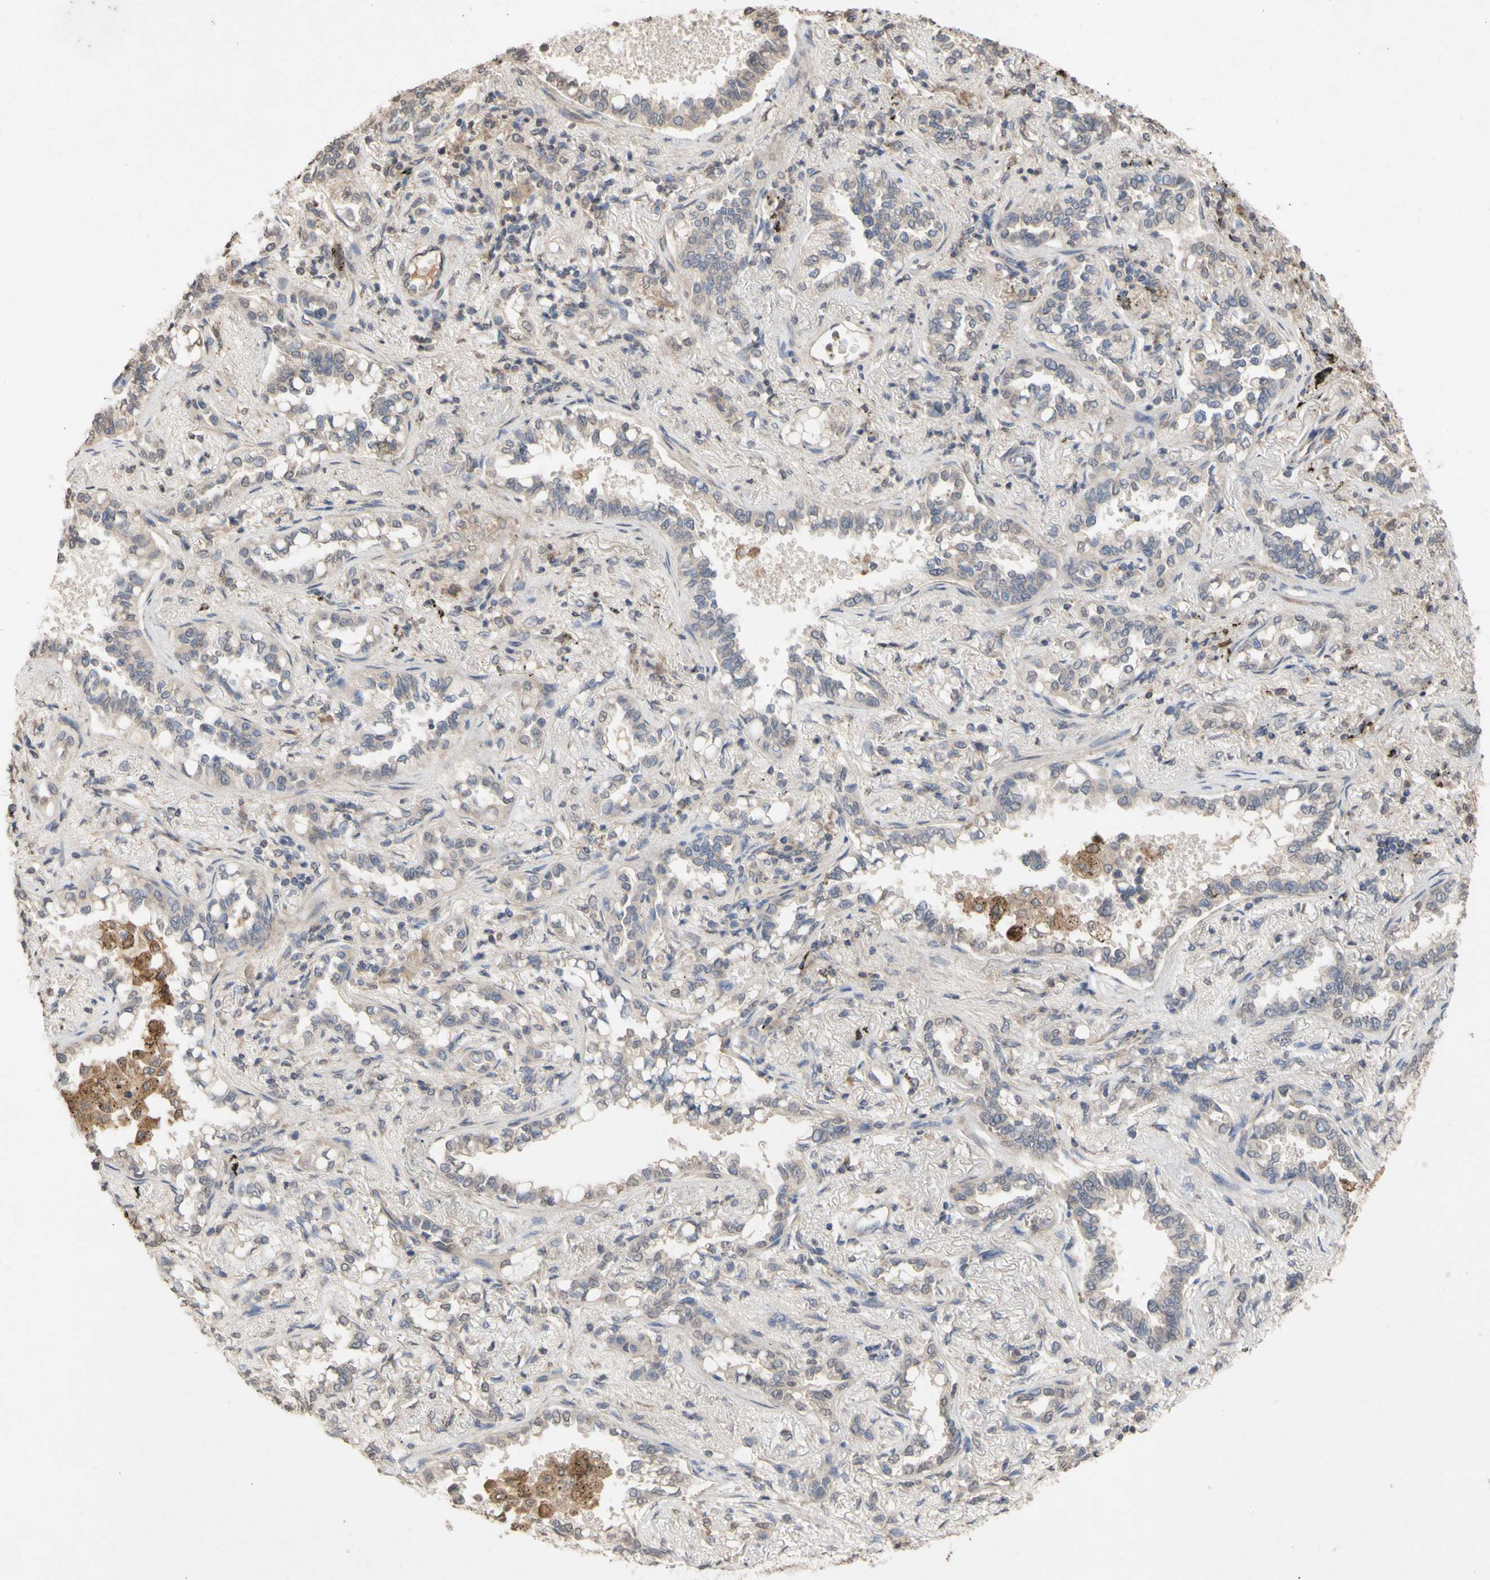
{"staining": {"intensity": "weak", "quantity": "<25%", "location": "cytoplasmic/membranous"}, "tissue": "lung cancer", "cell_type": "Tumor cells", "image_type": "cancer", "snomed": [{"axis": "morphology", "description": "Normal tissue, NOS"}, {"axis": "morphology", "description": "Adenocarcinoma, NOS"}, {"axis": "topography", "description": "Lung"}], "caption": "Immunohistochemistry of adenocarcinoma (lung) exhibits no positivity in tumor cells.", "gene": "NECTIN3", "patient": {"sex": "male", "age": 59}}